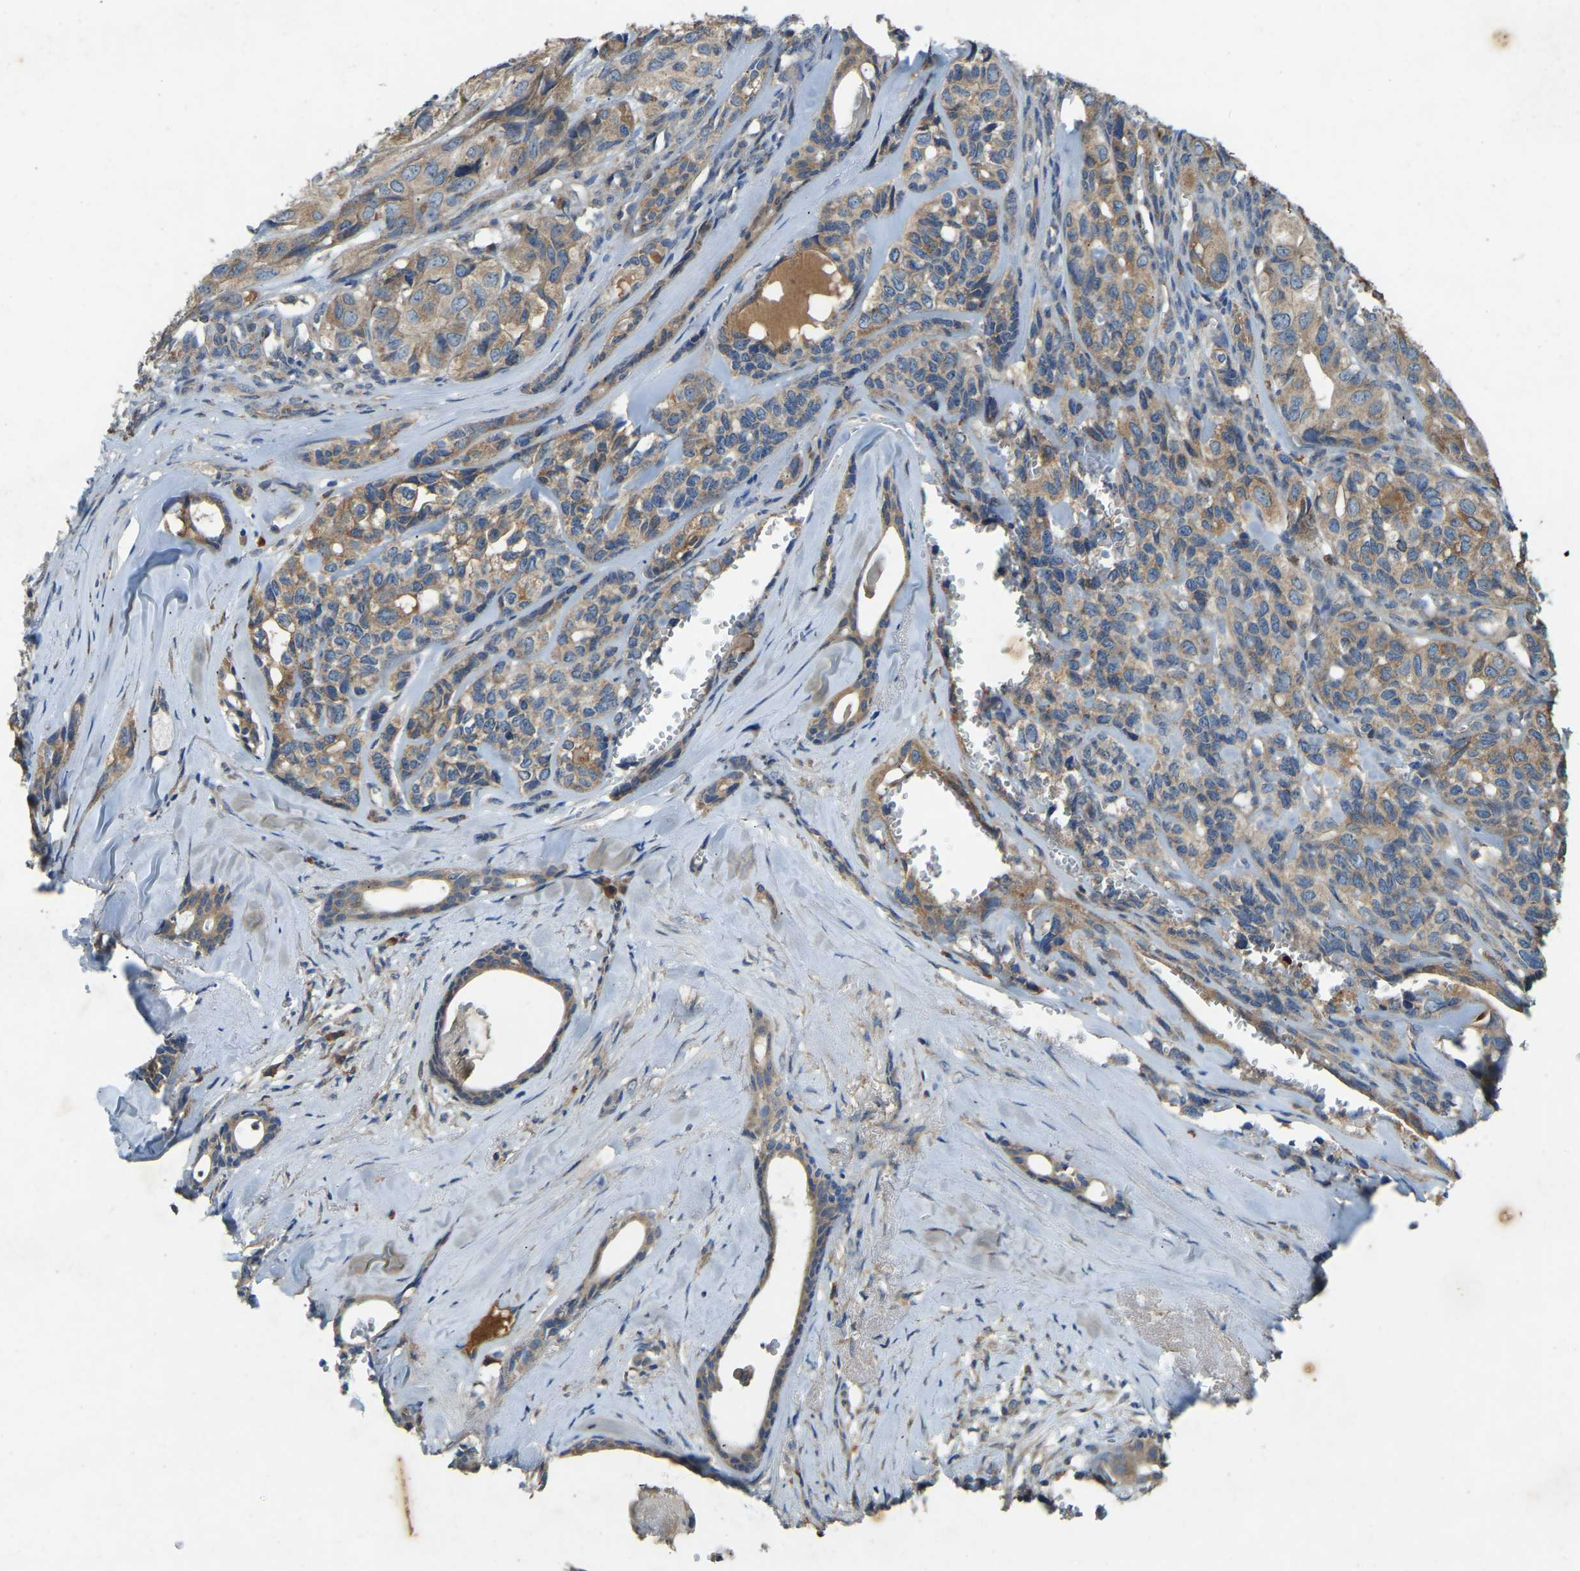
{"staining": {"intensity": "moderate", "quantity": ">75%", "location": "cytoplasmic/membranous"}, "tissue": "head and neck cancer", "cell_type": "Tumor cells", "image_type": "cancer", "snomed": [{"axis": "morphology", "description": "Adenocarcinoma, NOS"}, {"axis": "topography", "description": "Salivary gland, NOS"}, {"axis": "topography", "description": "Head-Neck"}], "caption": "Brown immunohistochemical staining in head and neck cancer (adenocarcinoma) exhibits moderate cytoplasmic/membranous expression in approximately >75% of tumor cells.", "gene": "ATP8B1", "patient": {"sex": "female", "age": 76}}